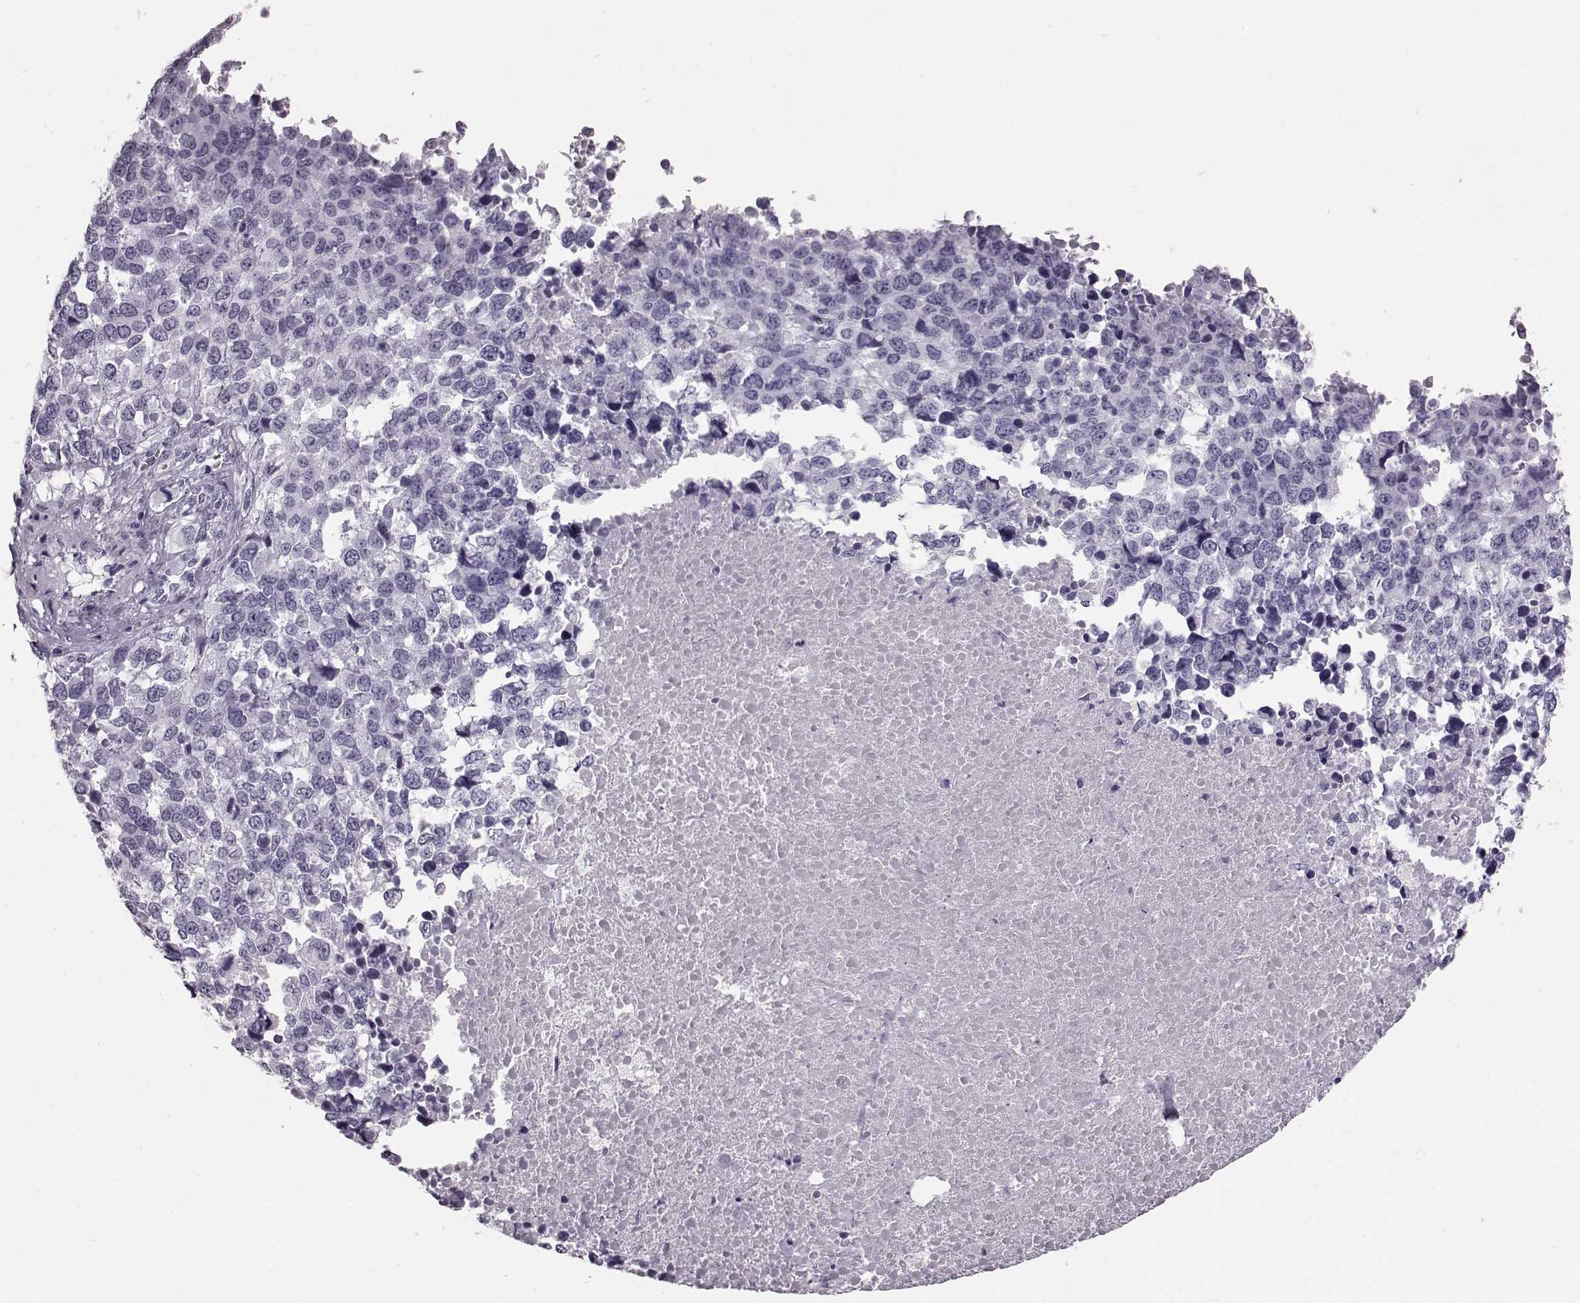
{"staining": {"intensity": "negative", "quantity": "none", "location": "none"}, "tissue": "melanoma", "cell_type": "Tumor cells", "image_type": "cancer", "snomed": [{"axis": "morphology", "description": "Malignant melanoma, Metastatic site"}, {"axis": "topography", "description": "Skin"}], "caption": "The image displays no staining of tumor cells in melanoma.", "gene": "TCHHL1", "patient": {"sex": "male", "age": 84}}